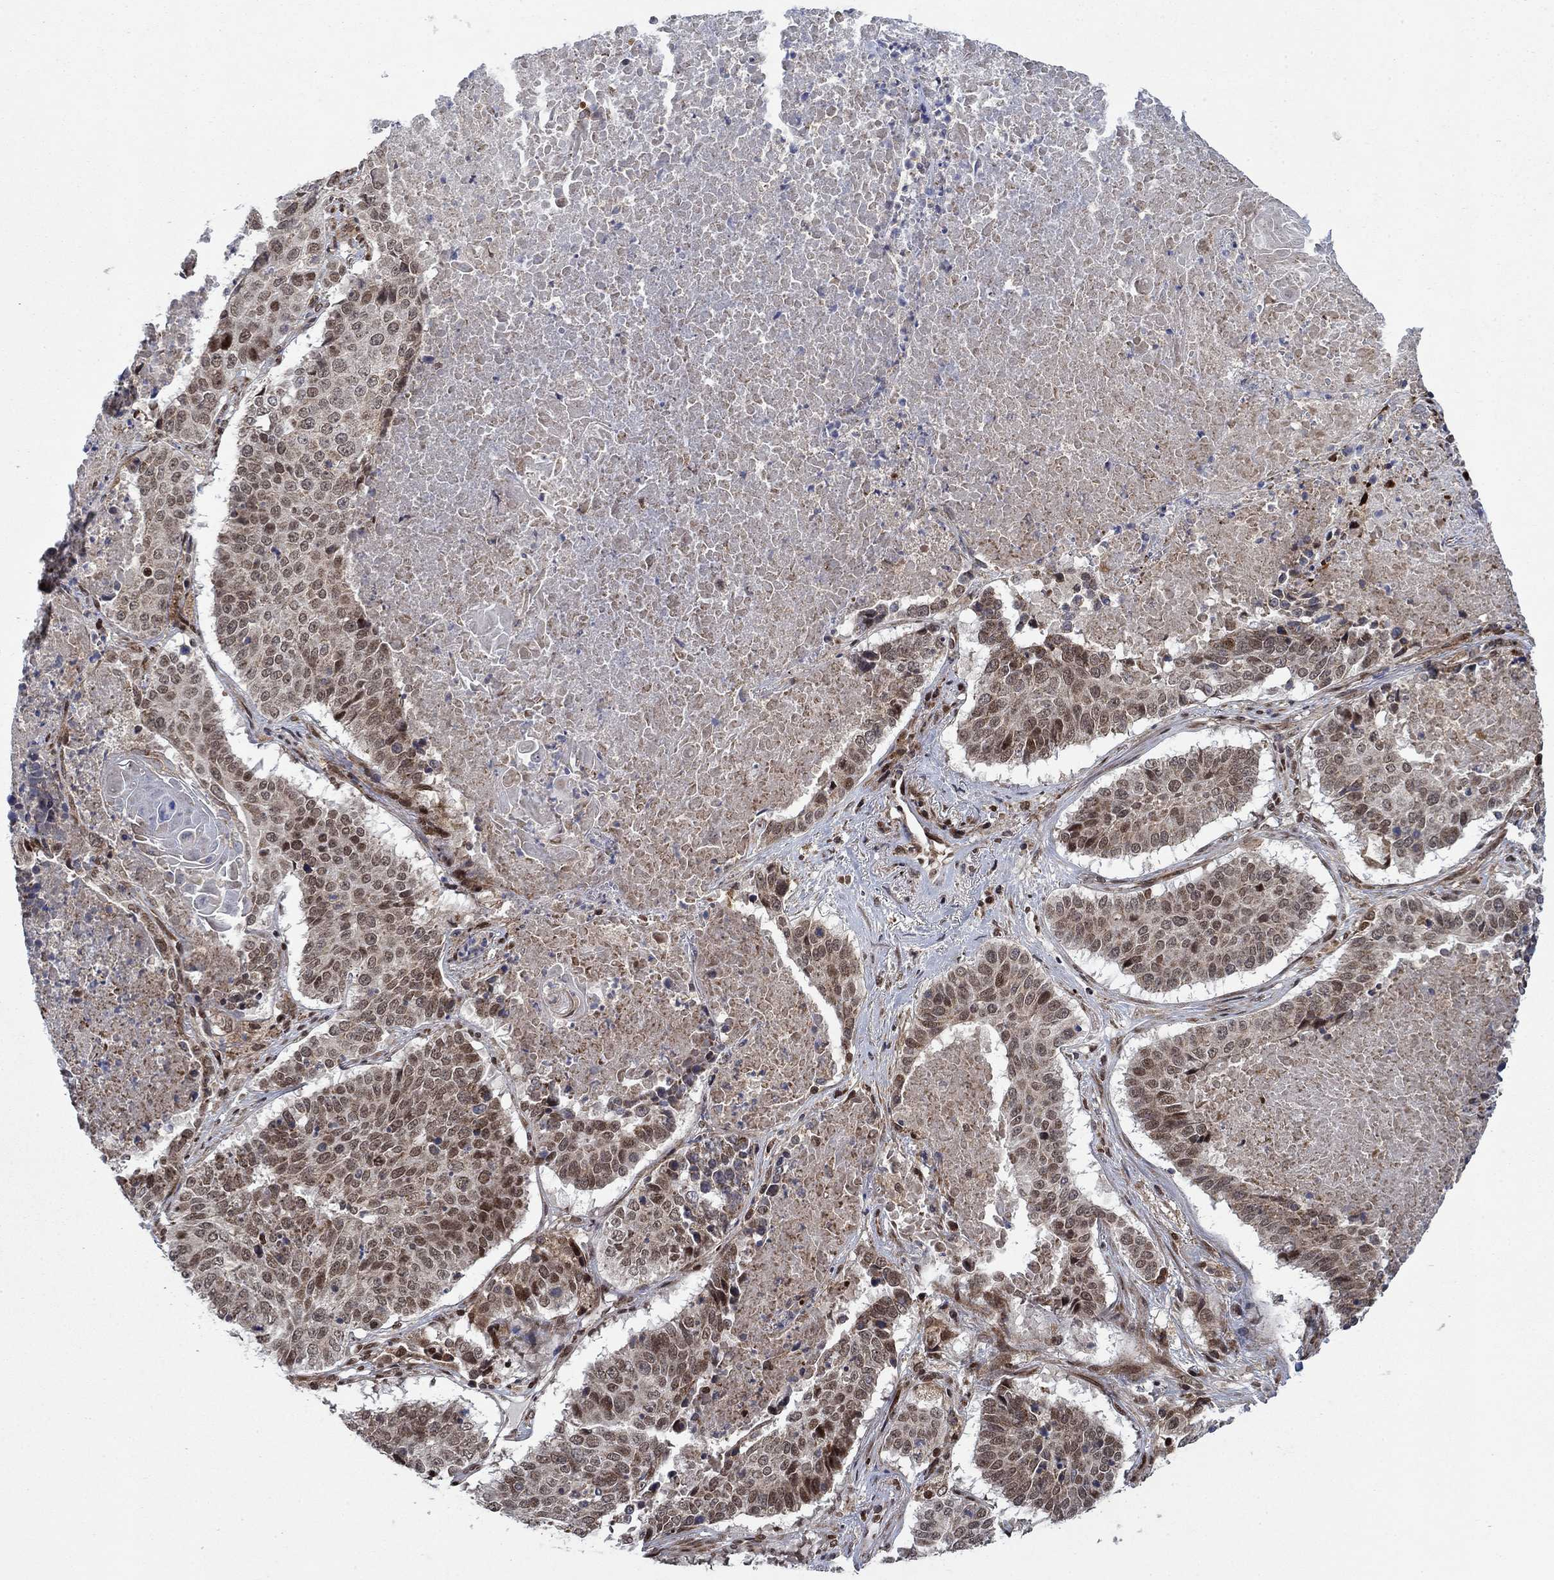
{"staining": {"intensity": "moderate", "quantity": "<25%", "location": "nuclear"}, "tissue": "lung cancer", "cell_type": "Tumor cells", "image_type": "cancer", "snomed": [{"axis": "morphology", "description": "Squamous cell carcinoma, NOS"}, {"axis": "topography", "description": "Lung"}], "caption": "DAB immunohistochemical staining of lung squamous cell carcinoma reveals moderate nuclear protein staining in about <25% of tumor cells. (DAB (3,3'-diaminobenzidine) IHC, brown staining for protein, blue staining for nuclei).", "gene": "PRICKLE4", "patient": {"sex": "male", "age": 64}}